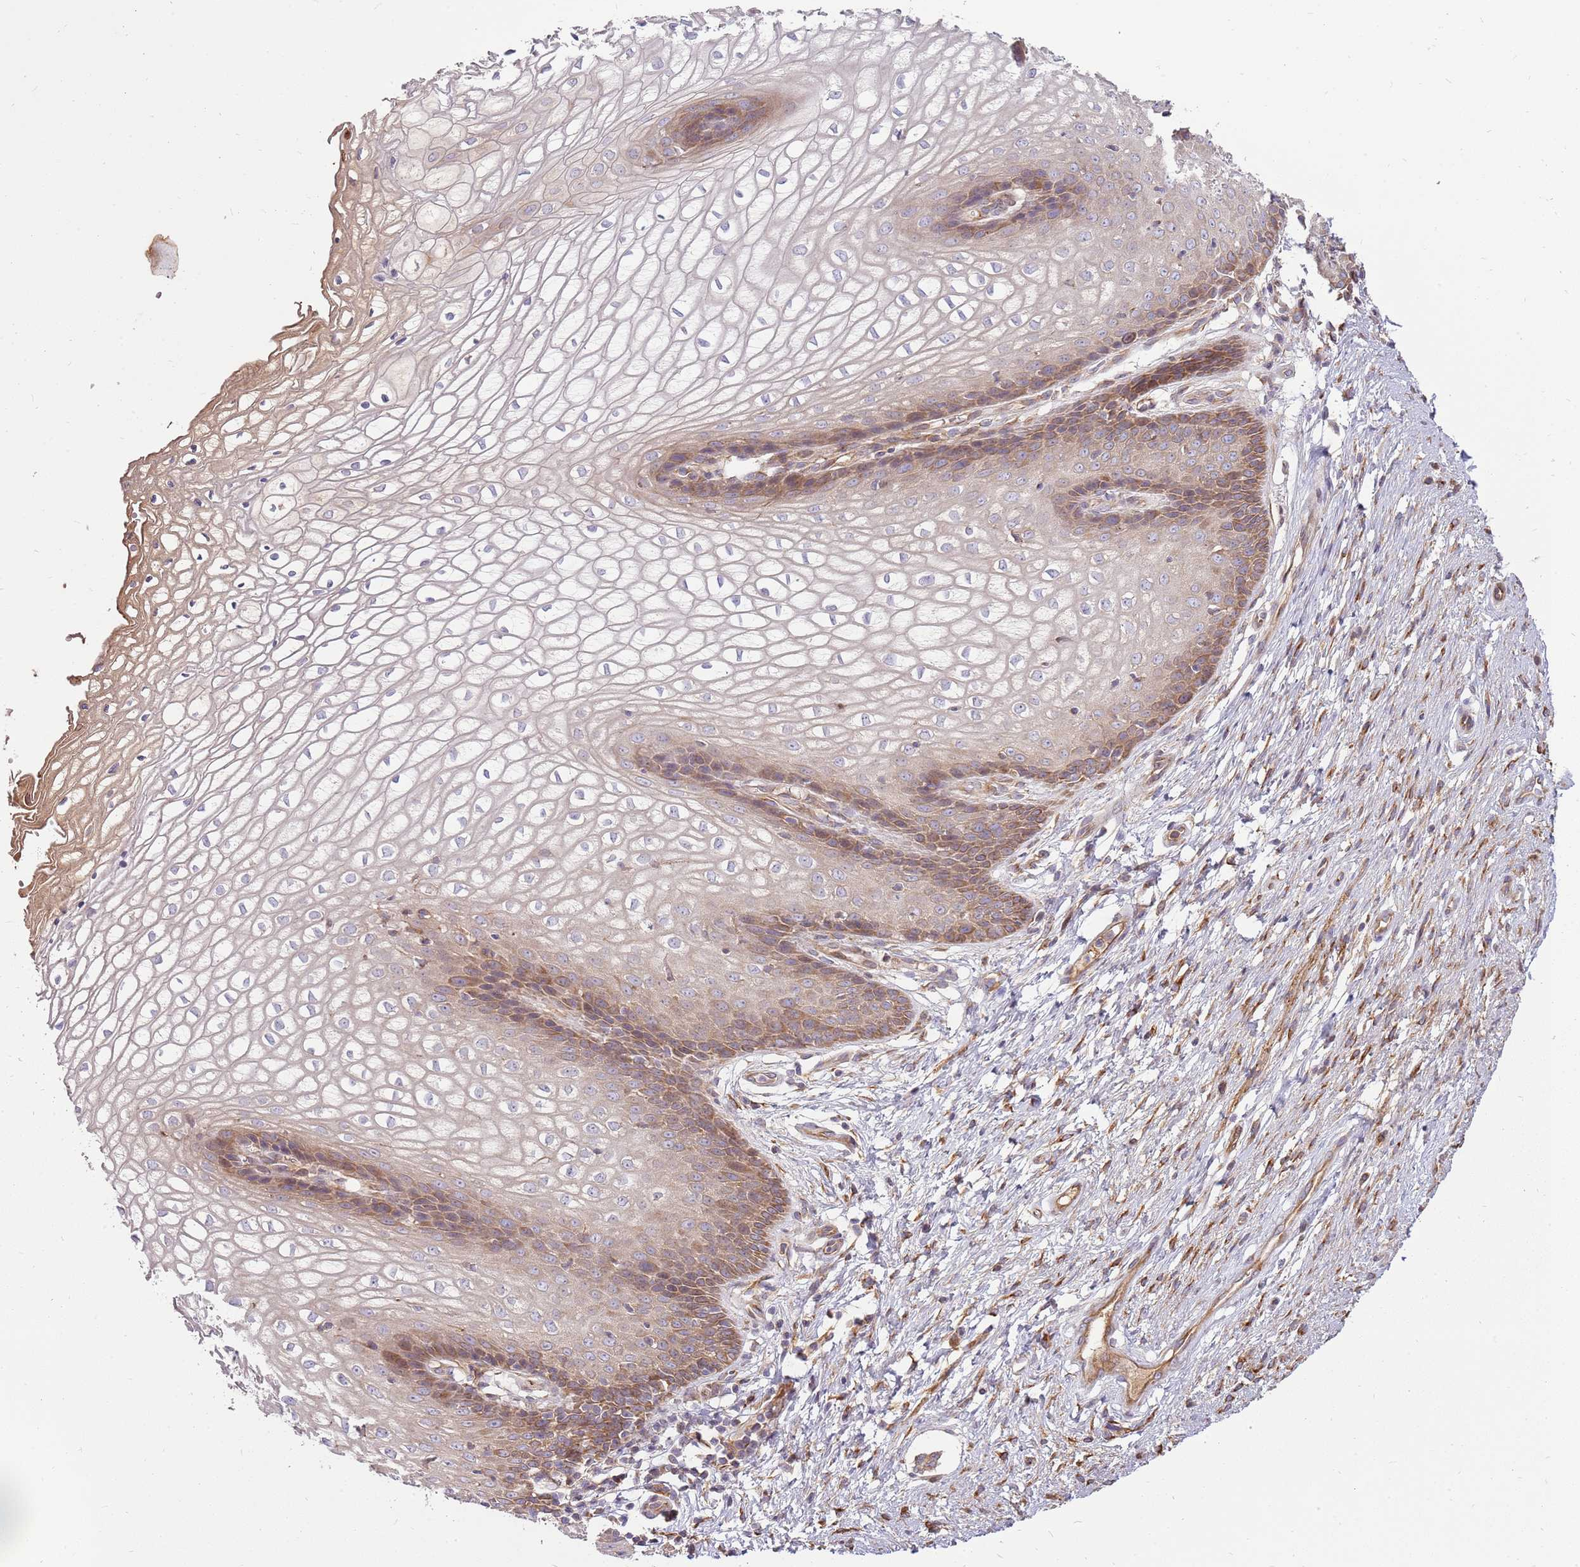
{"staining": {"intensity": "moderate", "quantity": "25%-75%", "location": "cytoplasmic/membranous"}, "tissue": "vagina", "cell_type": "Squamous epithelial cells", "image_type": "normal", "snomed": [{"axis": "morphology", "description": "Normal tissue, NOS"}, {"axis": "topography", "description": "Vagina"}], "caption": "The micrograph reveals staining of benign vagina, revealing moderate cytoplasmic/membranous protein positivity (brown color) within squamous epithelial cells. (brown staining indicates protein expression, while blue staining denotes nuclei).", "gene": "EMC1", "patient": {"sex": "female", "age": 34}}